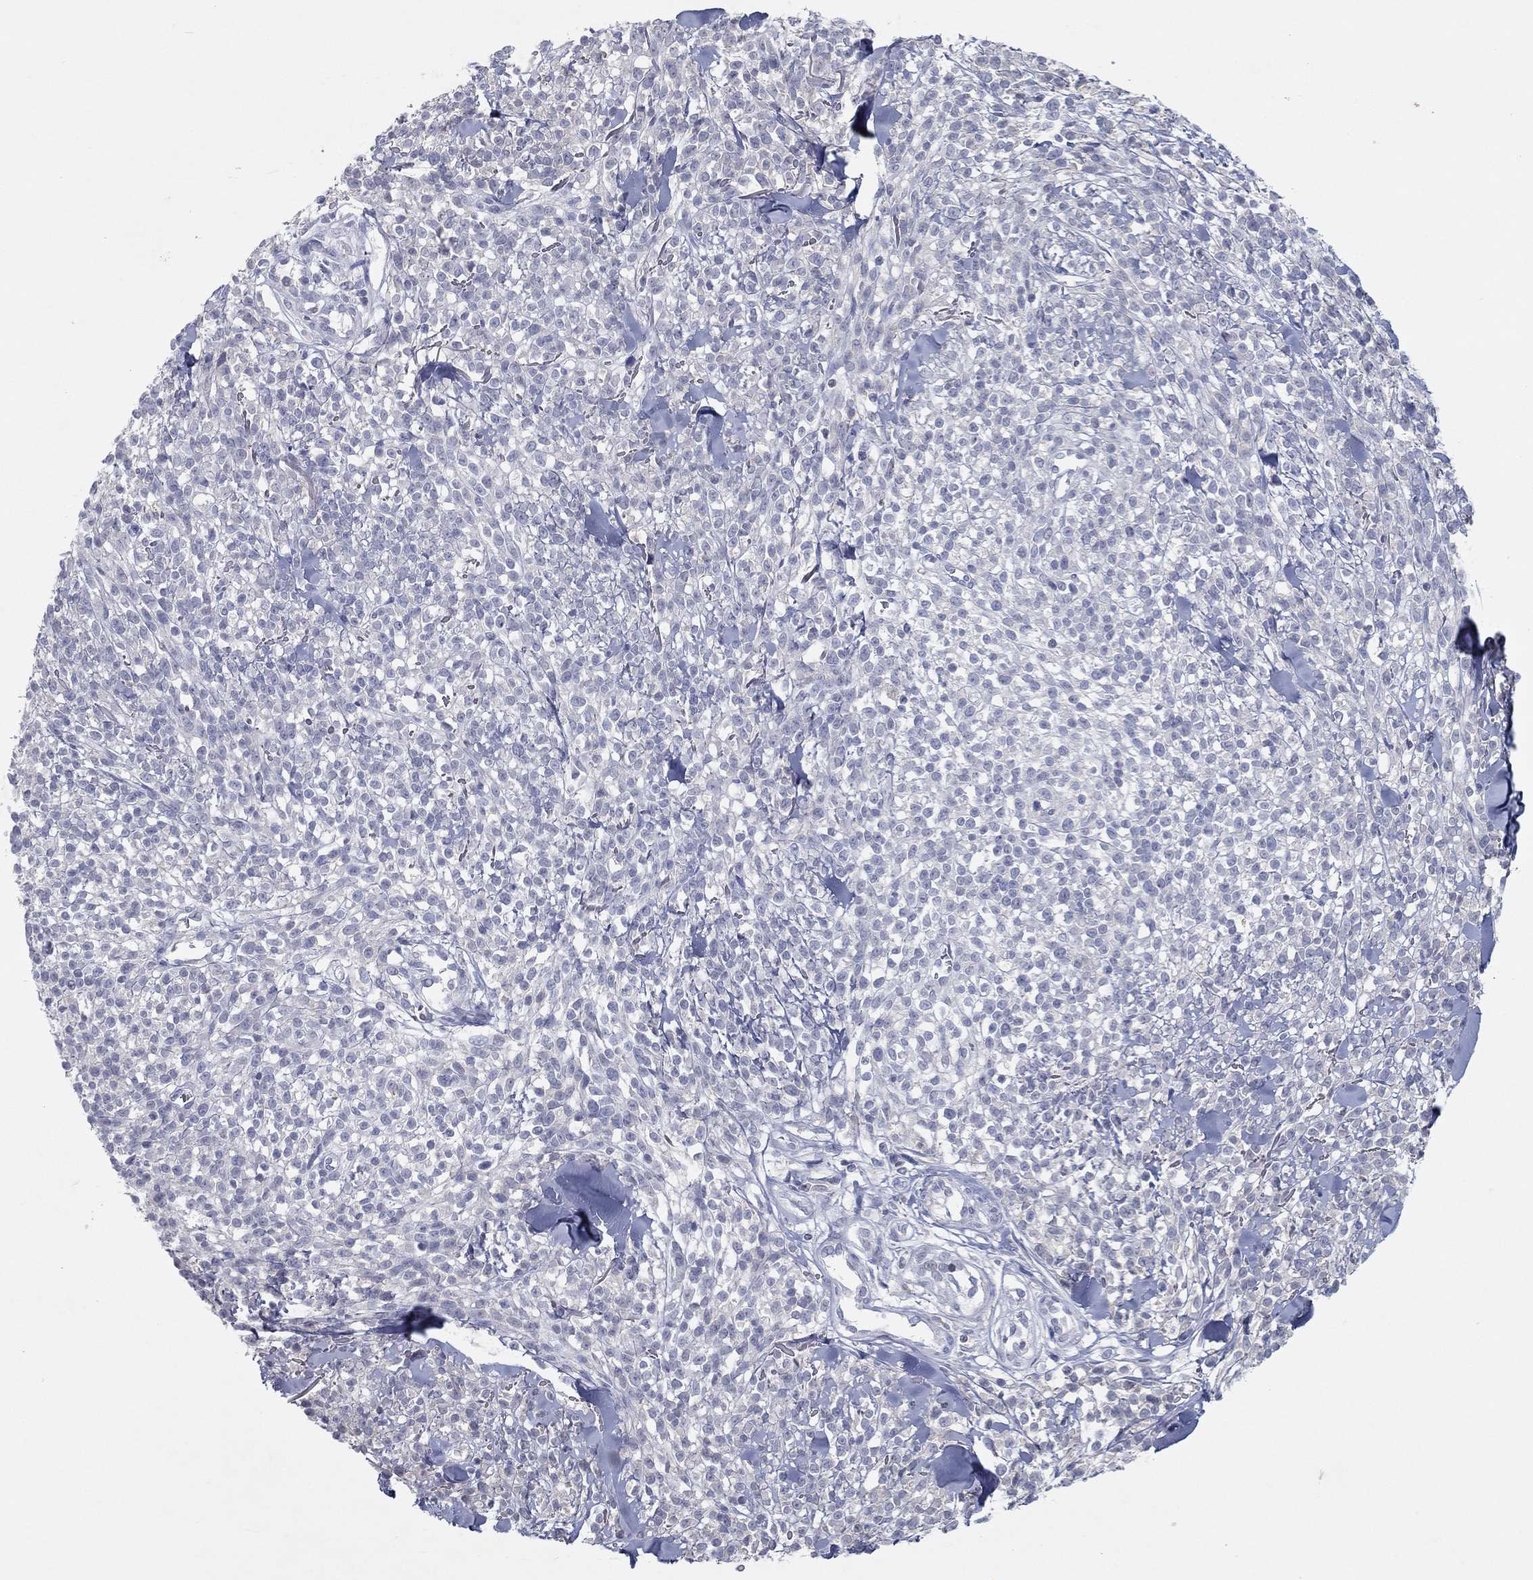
{"staining": {"intensity": "negative", "quantity": "none", "location": "none"}, "tissue": "melanoma", "cell_type": "Tumor cells", "image_type": "cancer", "snomed": [{"axis": "morphology", "description": "Malignant melanoma, NOS"}, {"axis": "topography", "description": "Skin"}, {"axis": "topography", "description": "Skin of trunk"}], "caption": "An immunohistochemistry histopathology image of melanoma is shown. There is no staining in tumor cells of melanoma. (DAB (3,3'-diaminobenzidine) immunohistochemistry with hematoxylin counter stain).", "gene": "CPT1B", "patient": {"sex": "male", "age": 74}}